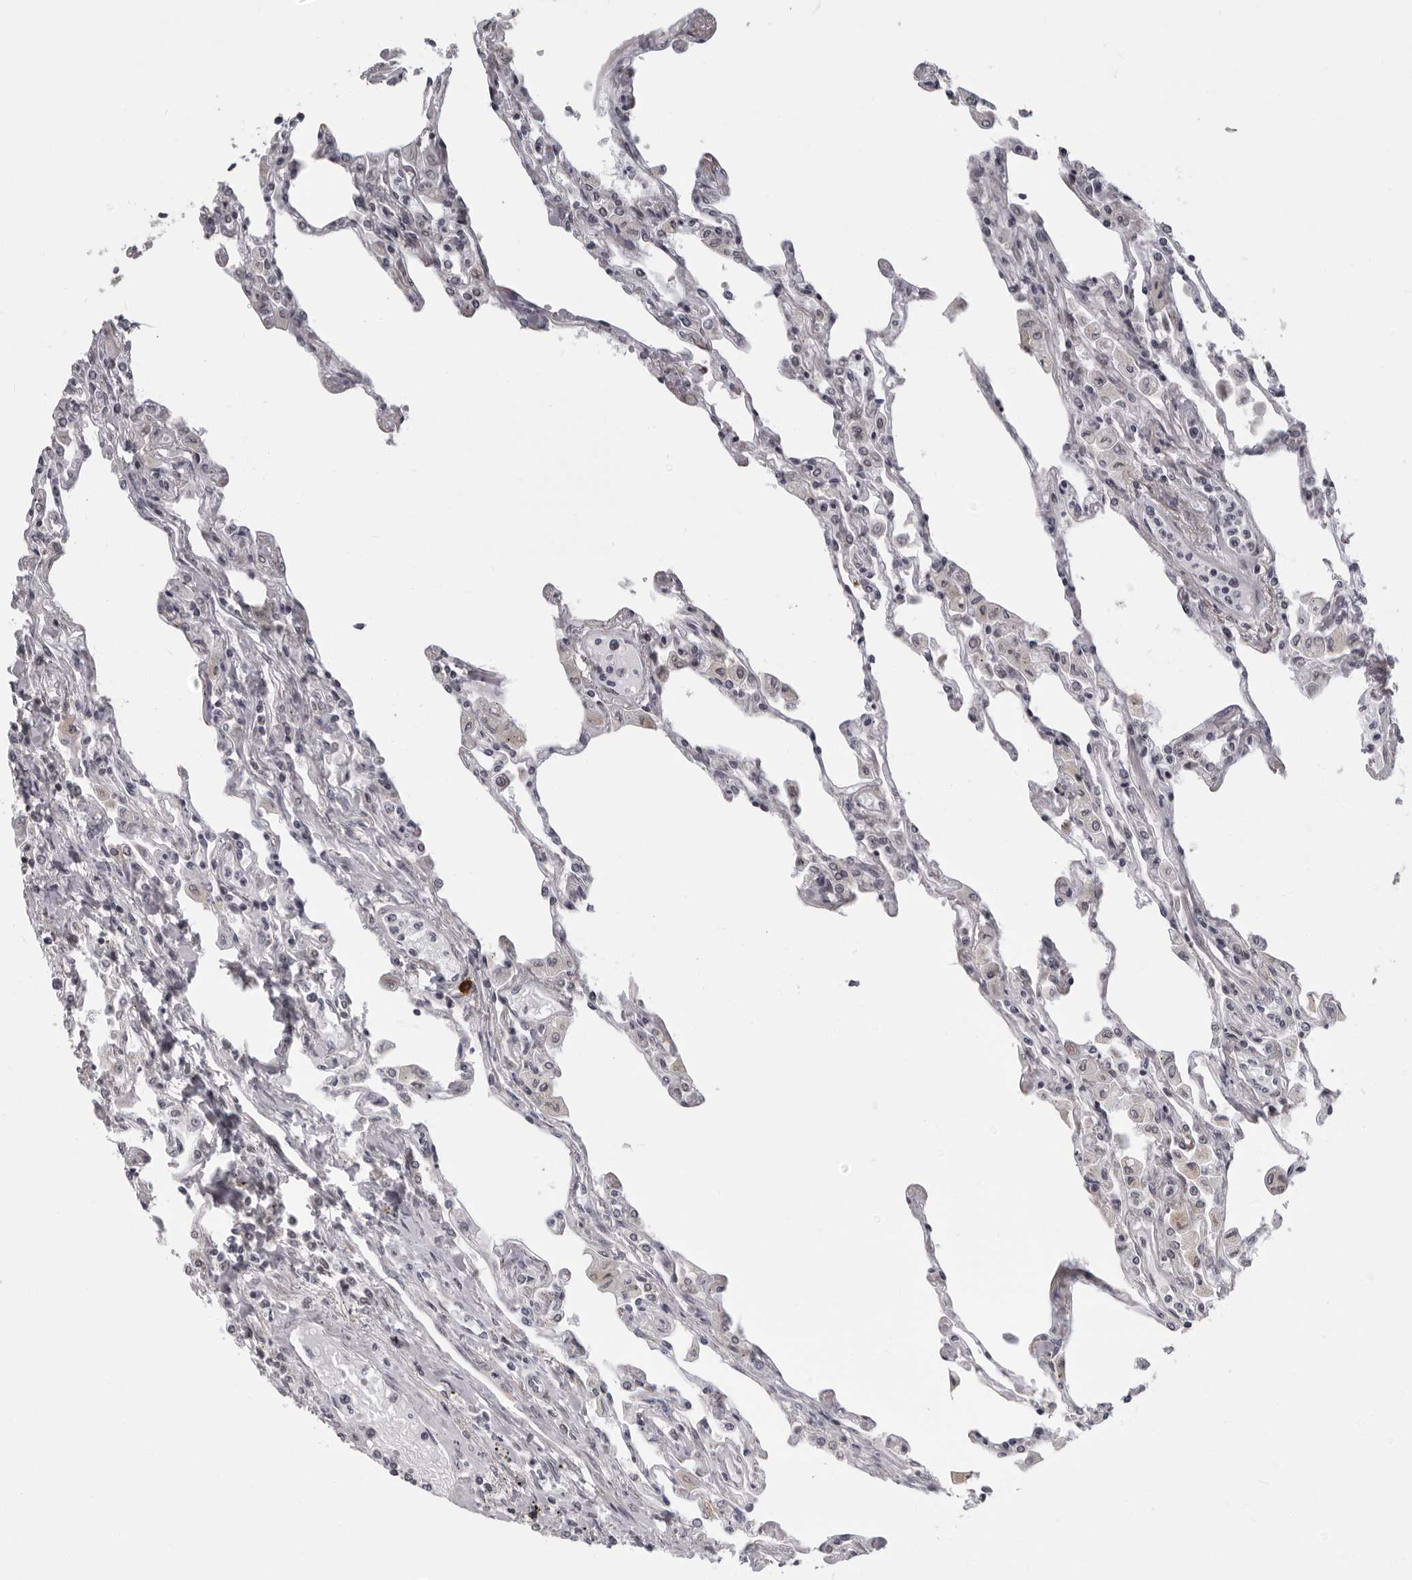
{"staining": {"intensity": "moderate", "quantity": "<25%", "location": "cytoplasmic/membranous"}, "tissue": "lung", "cell_type": "Alveolar cells", "image_type": "normal", "snomed": [{"axis": "morphology", "description": "Normal tissue, NOS"}, {"axis": "topography", "description": "Bronchus"}, {"axis": "topography", "description": "Lung"}], "caption": "Protein expression analysis of unremarkable lung demonstrates moderate cytoplasmic/membranous positivity in about <25% of alveolar cells.", "gene": "RTCA", "patient": {"sex": "female", "age": 49}}